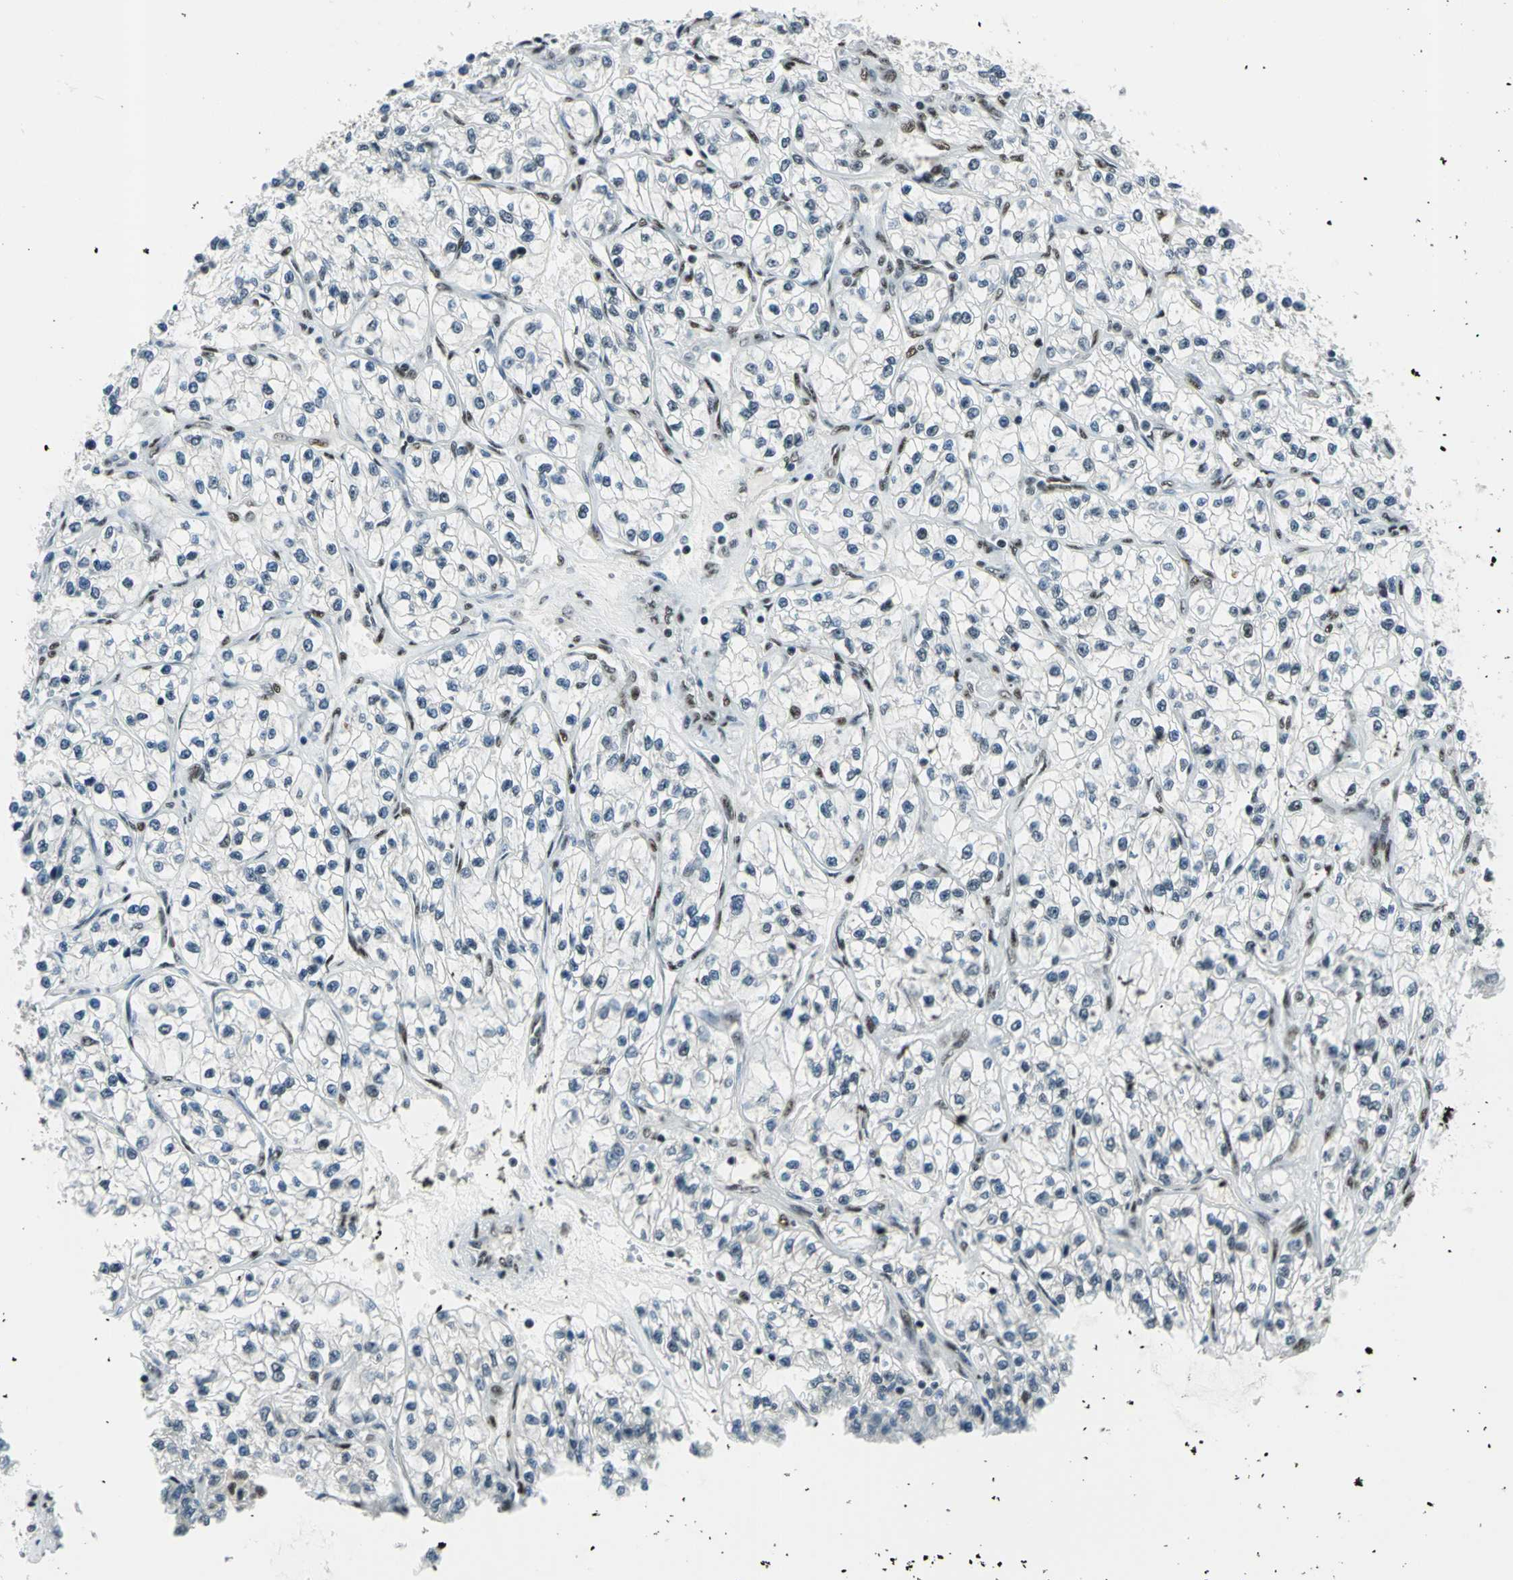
{"staining": {"intensity": "moderate", "quantity": "<25%", "location": "nuclear"}, "tissue": "renal cancer", "cell_type": "Tumor cells", "image_type": "cancer", "snomed": [{"axis": "morphology", "description": "Adenocarcinoma, NOS"}, {"axis": "topography", "description": "Kidney"}], "caption": "Adenocarcinoma (renal) was stained to show a protein in brown. There is low levels of moderate nuclear positivity in approximately <25% of tumor cells.", "gene": "KAT6B", "patient": {"sex": "female", "age": 57}}